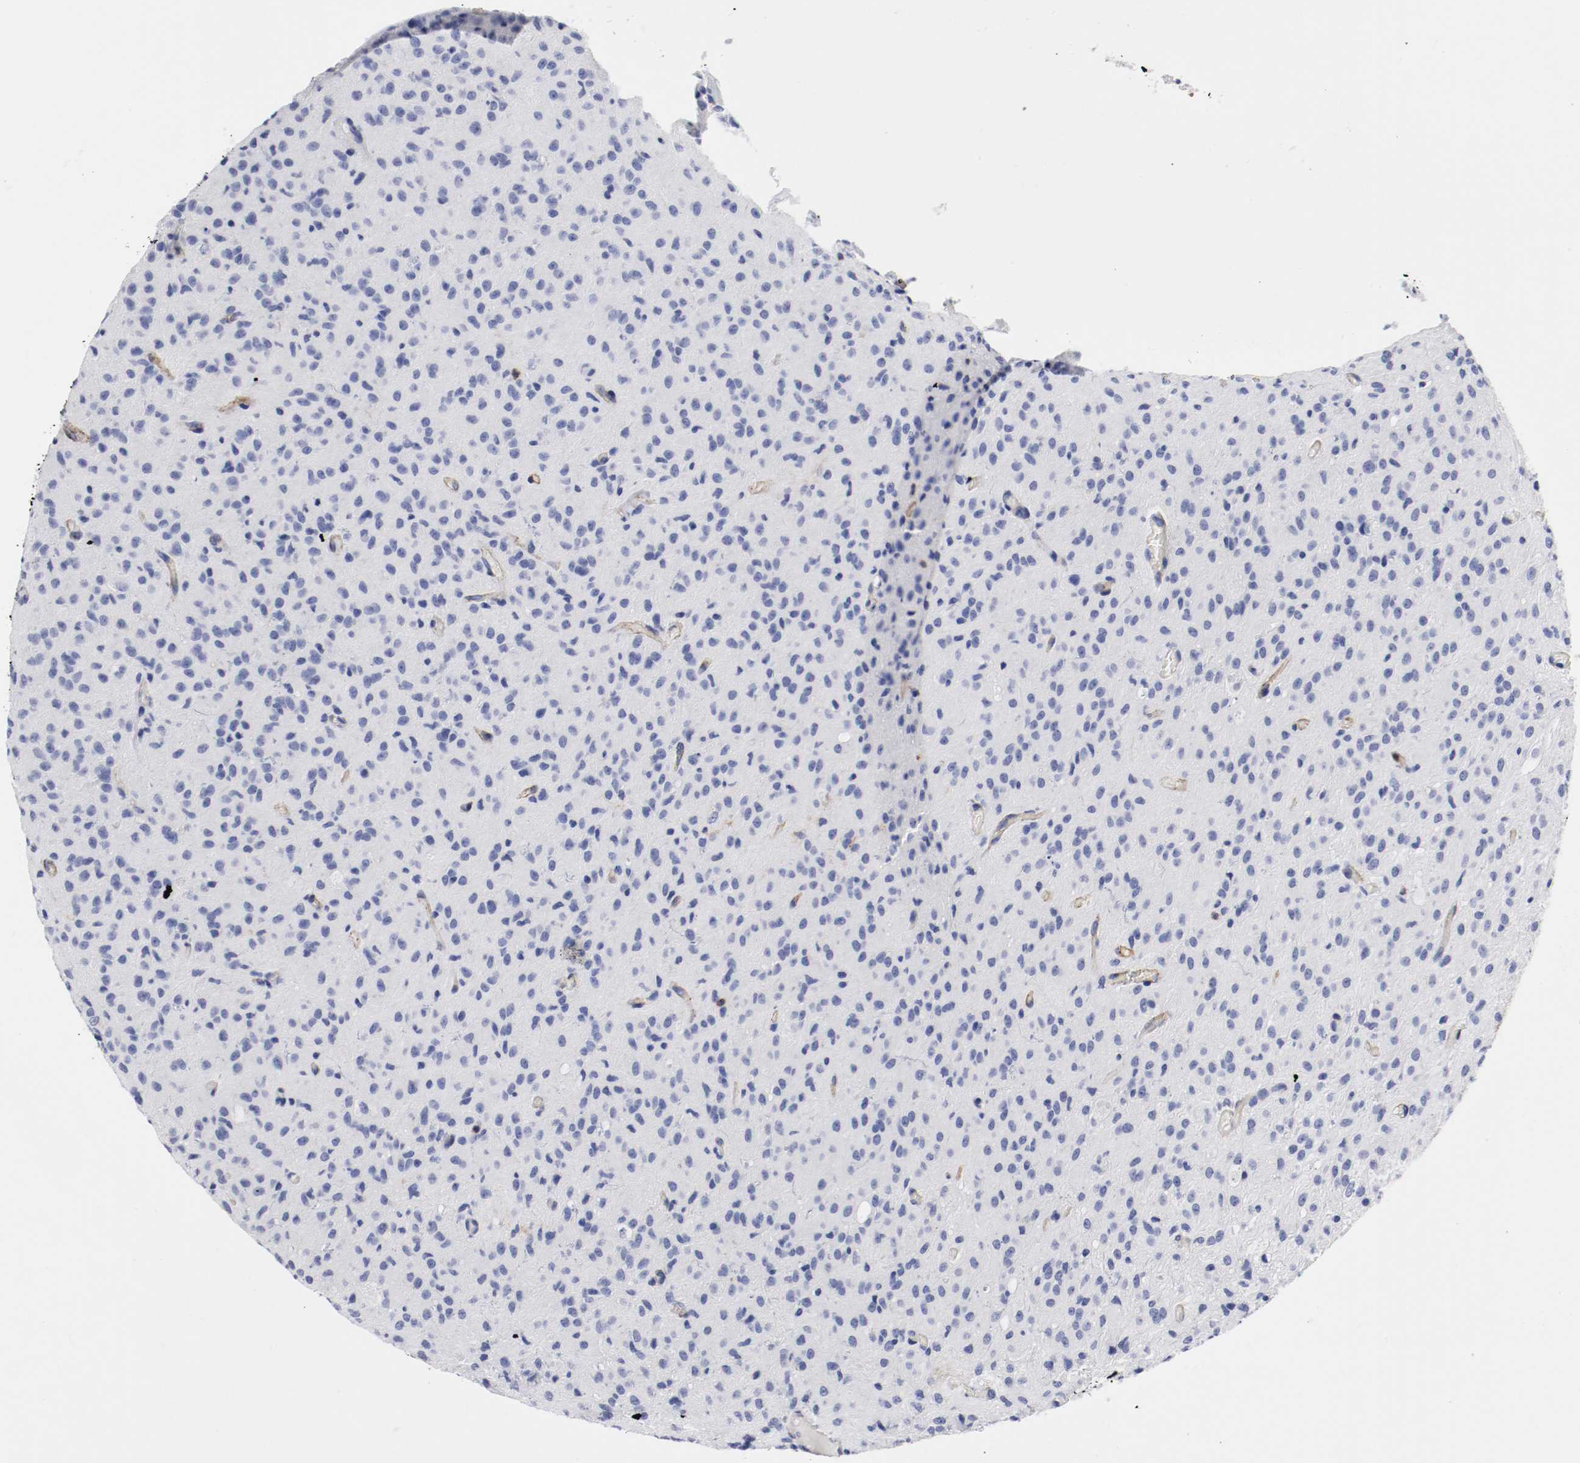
{"staining": {"intensity": "negative", "quantity": "none", "location": "none"}, "tissue": "glioma", "cell_type": "Tumor cells", "image_type": "cancer", "snomed": [{"axis": "morphology", "description": "Glioma, malignant, High grade"}, {"axis": "topography", "description": "Brain"}], "caption": "Histopathology image shows no protein positivity in tumor cells of glioma tissue.", "gene": "IFITM1", "patient": {"sex": "female", "age": 59}}